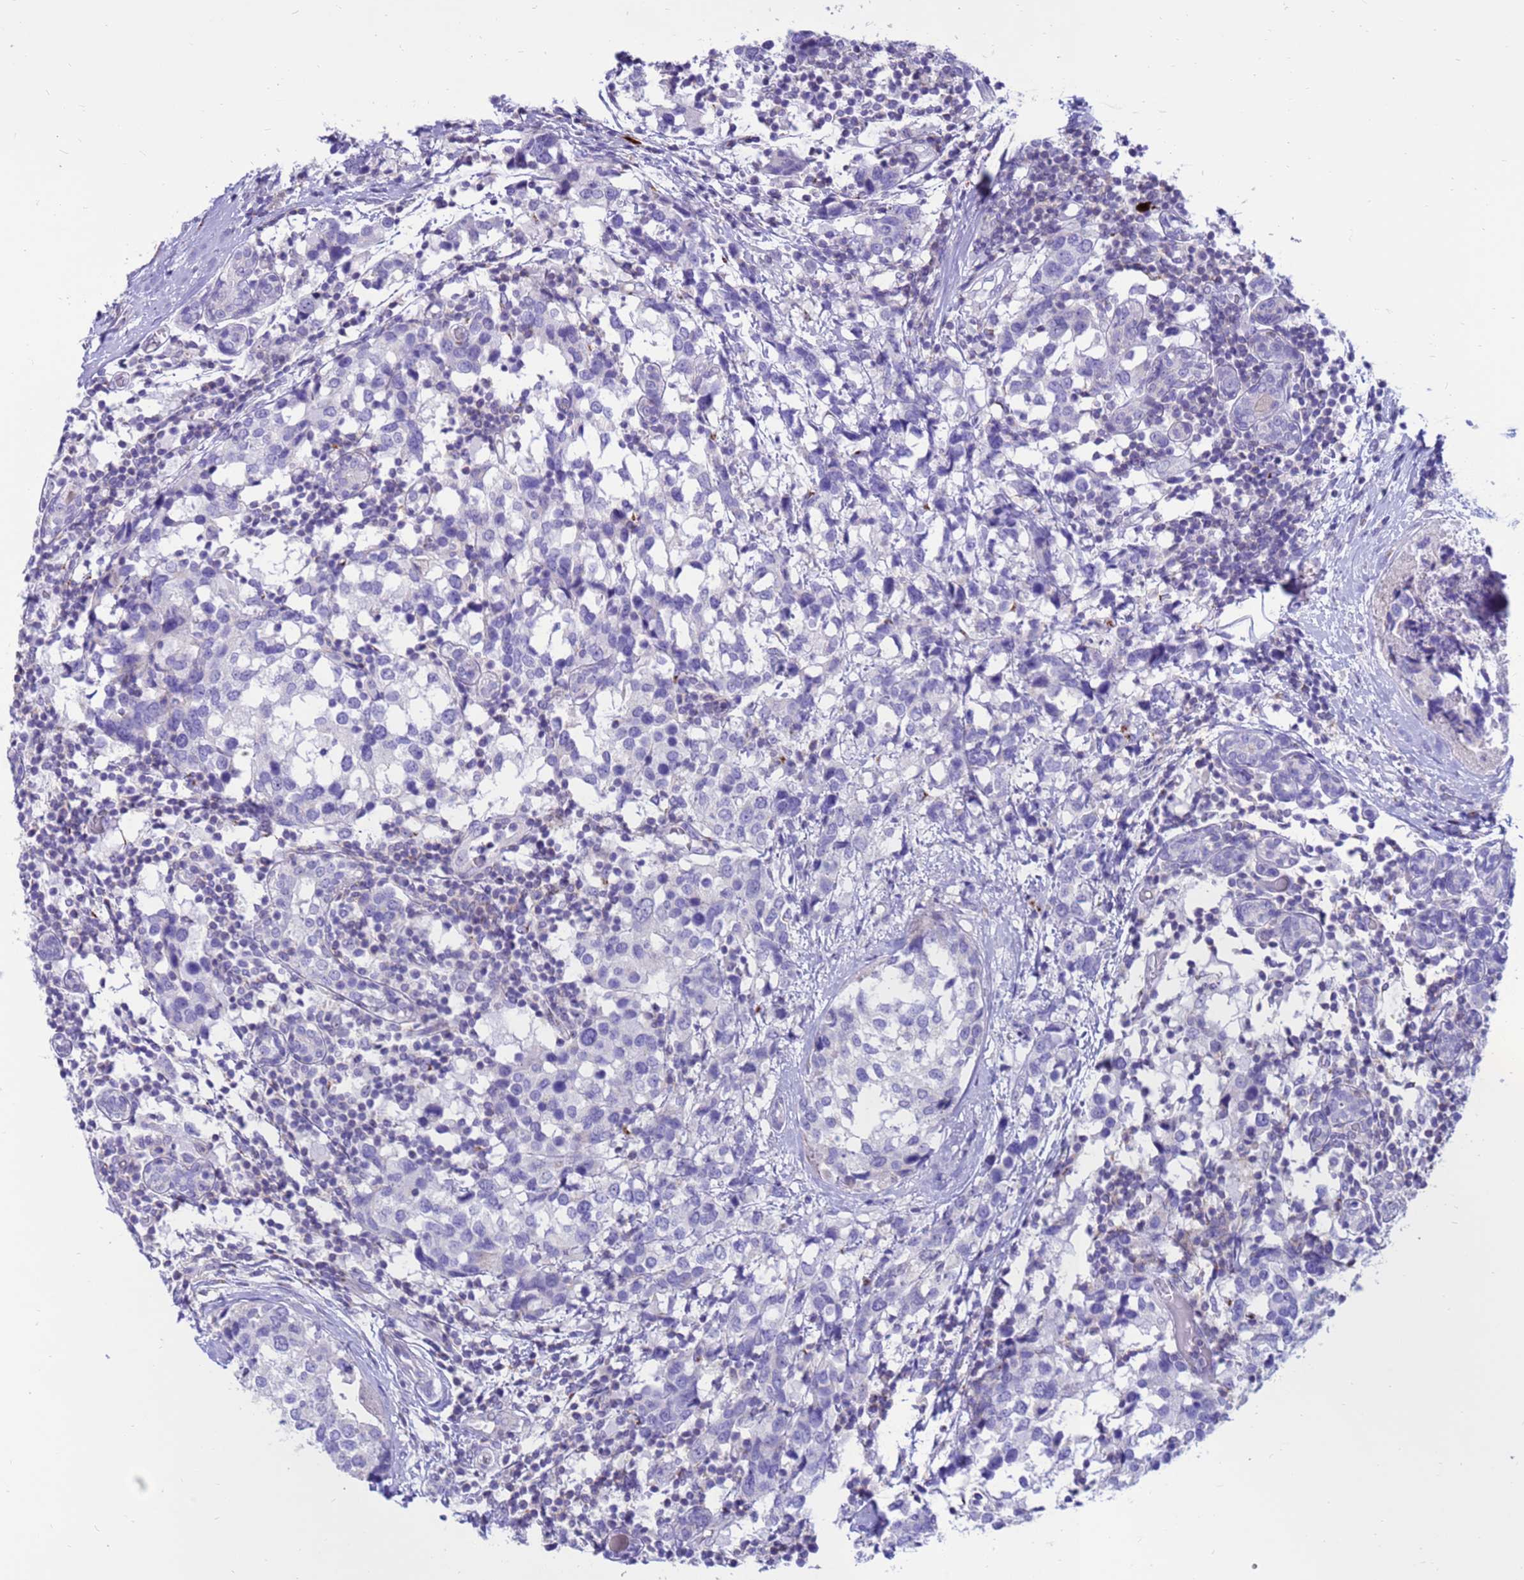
{"staining": {"intensity": "negative", "quantity": "none", "location": "none"}, "tissue": "breast cancer", "cell_type": "Tumor cells", "image_type": "cancer", "snomed": [{"axis": "morphology", "description": "Lobular carcinoma"}, {"axis": "topography", "description": "Breast"}], "caption": "Immunohistochemical staining of breast cancer (lobular carcinoma) shows no significant staining in tumor cells. Brightfield microscopy of IHC stained with DAB (3,3'-diaminobenzidine) (brown) and hematoxylin (blue), captured at high magnification.", "gene": "PDE10A", "patient": {"sex": "female", "age": 59}}